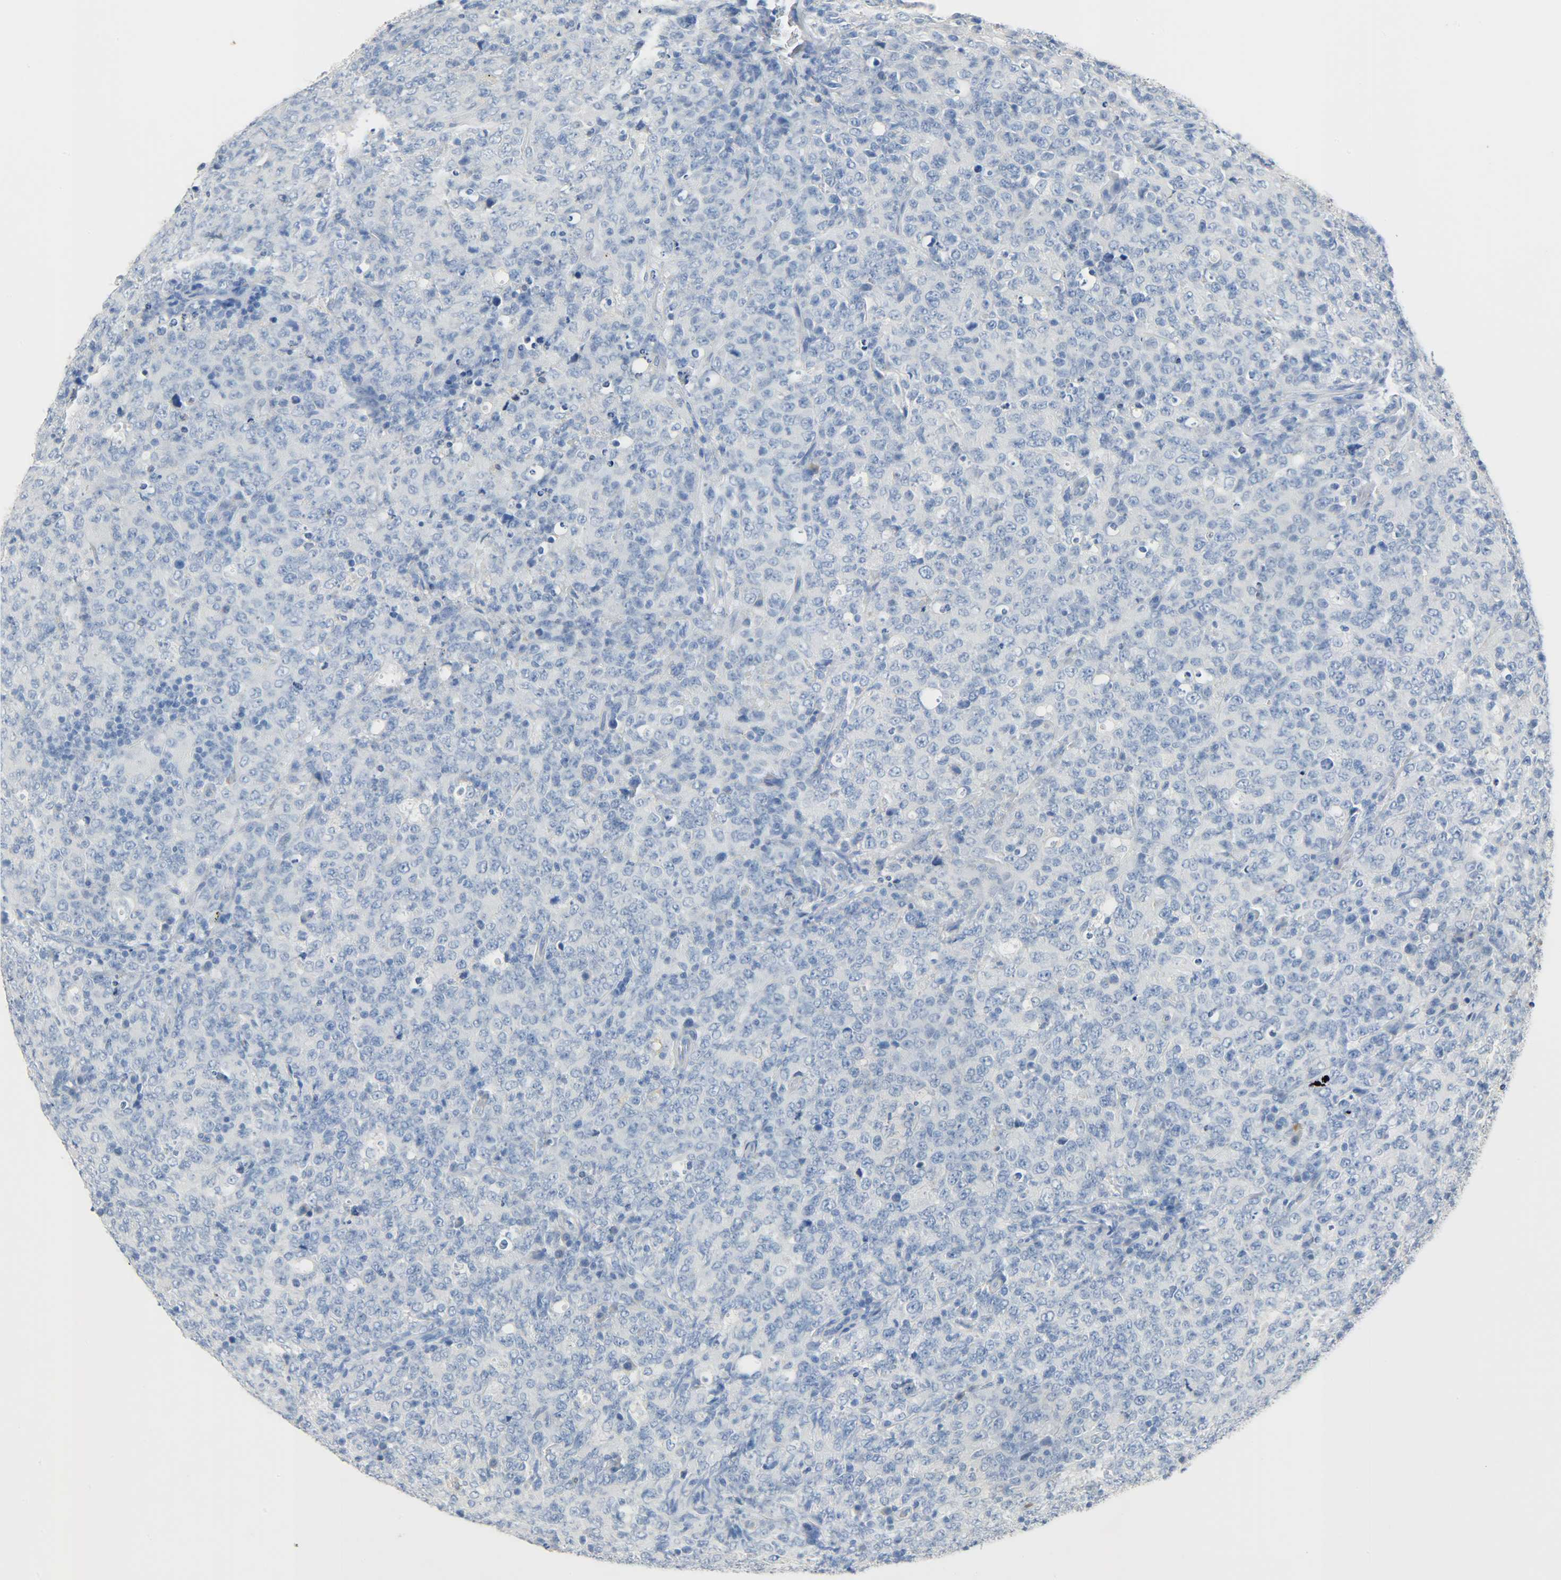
{"staining": {"intensity": "negative", "quantity": "none", "location": "none"}, "tissue": "lymphoma", "cell_type": "Tumor cells", "image_type": "cancer", "snomed": [{"axis": "morphology", "description": "Malignant lymphoma, non-Hodgkin's type, High grade"}, {"axis": "topography", "description": "Tonsil"}], "caption": "This is an immunohistochemistry image of human malignant lymphoma, non-Hodgkin's type (high-grade). There is no staining in tumor cells.", "gene": "CRP", "patient": {"sex": "female", "age": 36}}